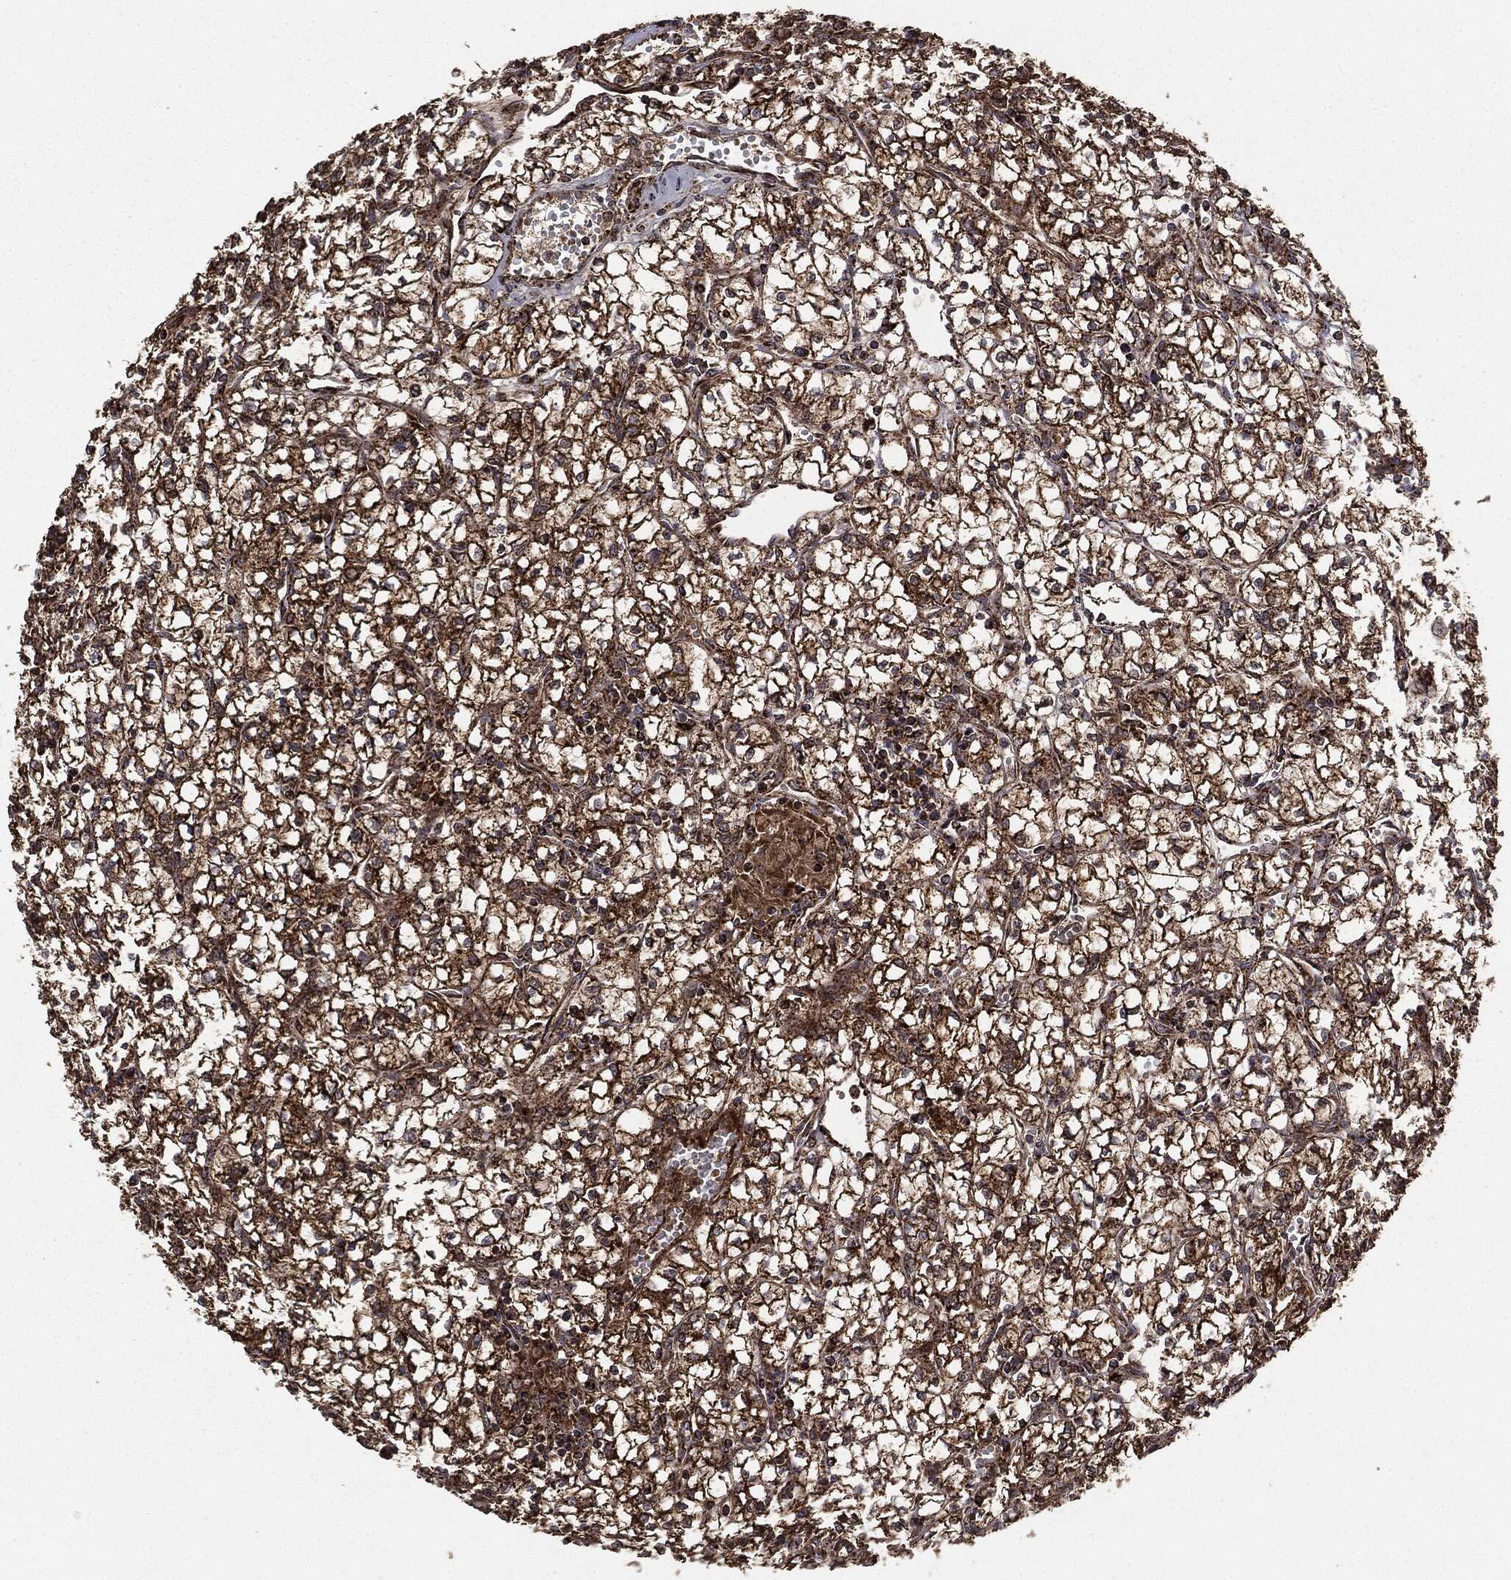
{"staining": {"intensity": "strong", "quantity": ">75%", "location": "cytoplasmic/membranous"}, "tissue": "renal cancer", "cell_type": "Tumor cells", "image_type": "cancer", "snomed": [{"axis": "morphology", "description": "Adenocarcinoma, NOS"}, {"axis": "topography", "description": "Kidney"}], "caption": "Protein analysis of renal cancer (adenocarcinoma) tissue exhibits strong cytoplasmic/membranous staining in about >75% of tumor cells.", "gene": "MAP2K1", "patient": {"sex": "female", "age": 64}}